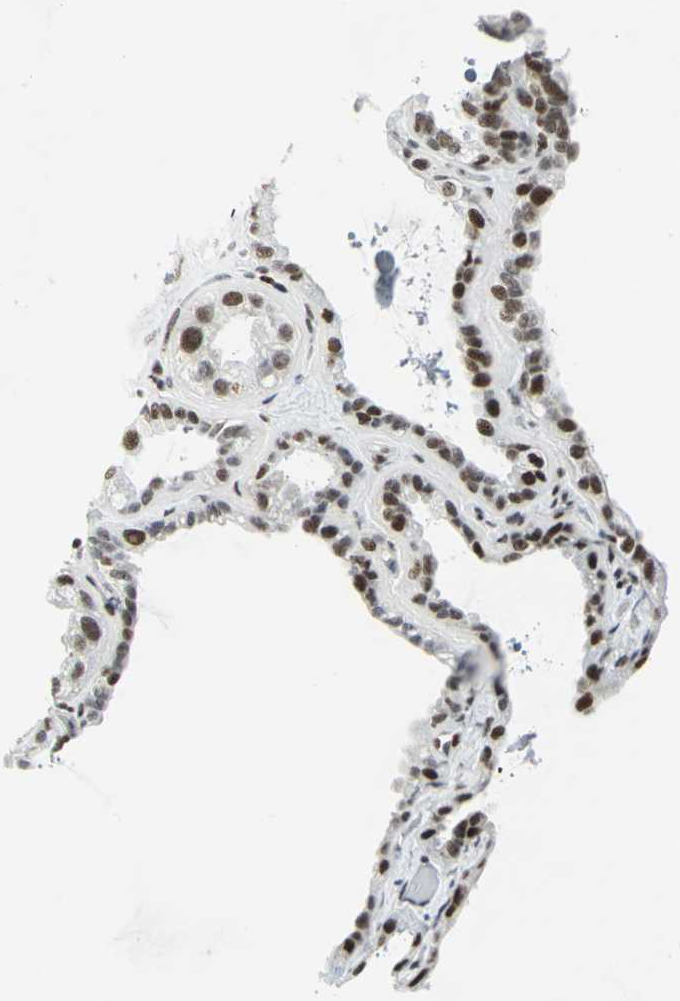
{"staining": {"intensity": "moderate", "quantity": ">75%", "location": "nuclear"}, "tissue": "seminal vesicle", "cell_type": "Glandular cells", "image_type": "normal", "snomed": [{"axis": "morphology", "description": "Normal tissue, NOS"}, {"axis": "morphology", "description": "Inflammation, NOS"}, {"axis": "topography", "description": "Urinary bladder"}, {"axis": "topography", "description": "Prostate"}, {"axis": "topography", "description": "Seminal veicle"}], "caption": "The photomicrograph shows a brown stain indicating the presence of a protein in the nuclear of glandular cells in seminal vesicle. The staining is performed using DAB (3,3'-diaminobenzidine) brown chromogen to label protein expression. The nuclei are counter-stained blue using hematoxylin.", "gene": "SMARCA4", "patient": {"sex": "male", "age": 82}}